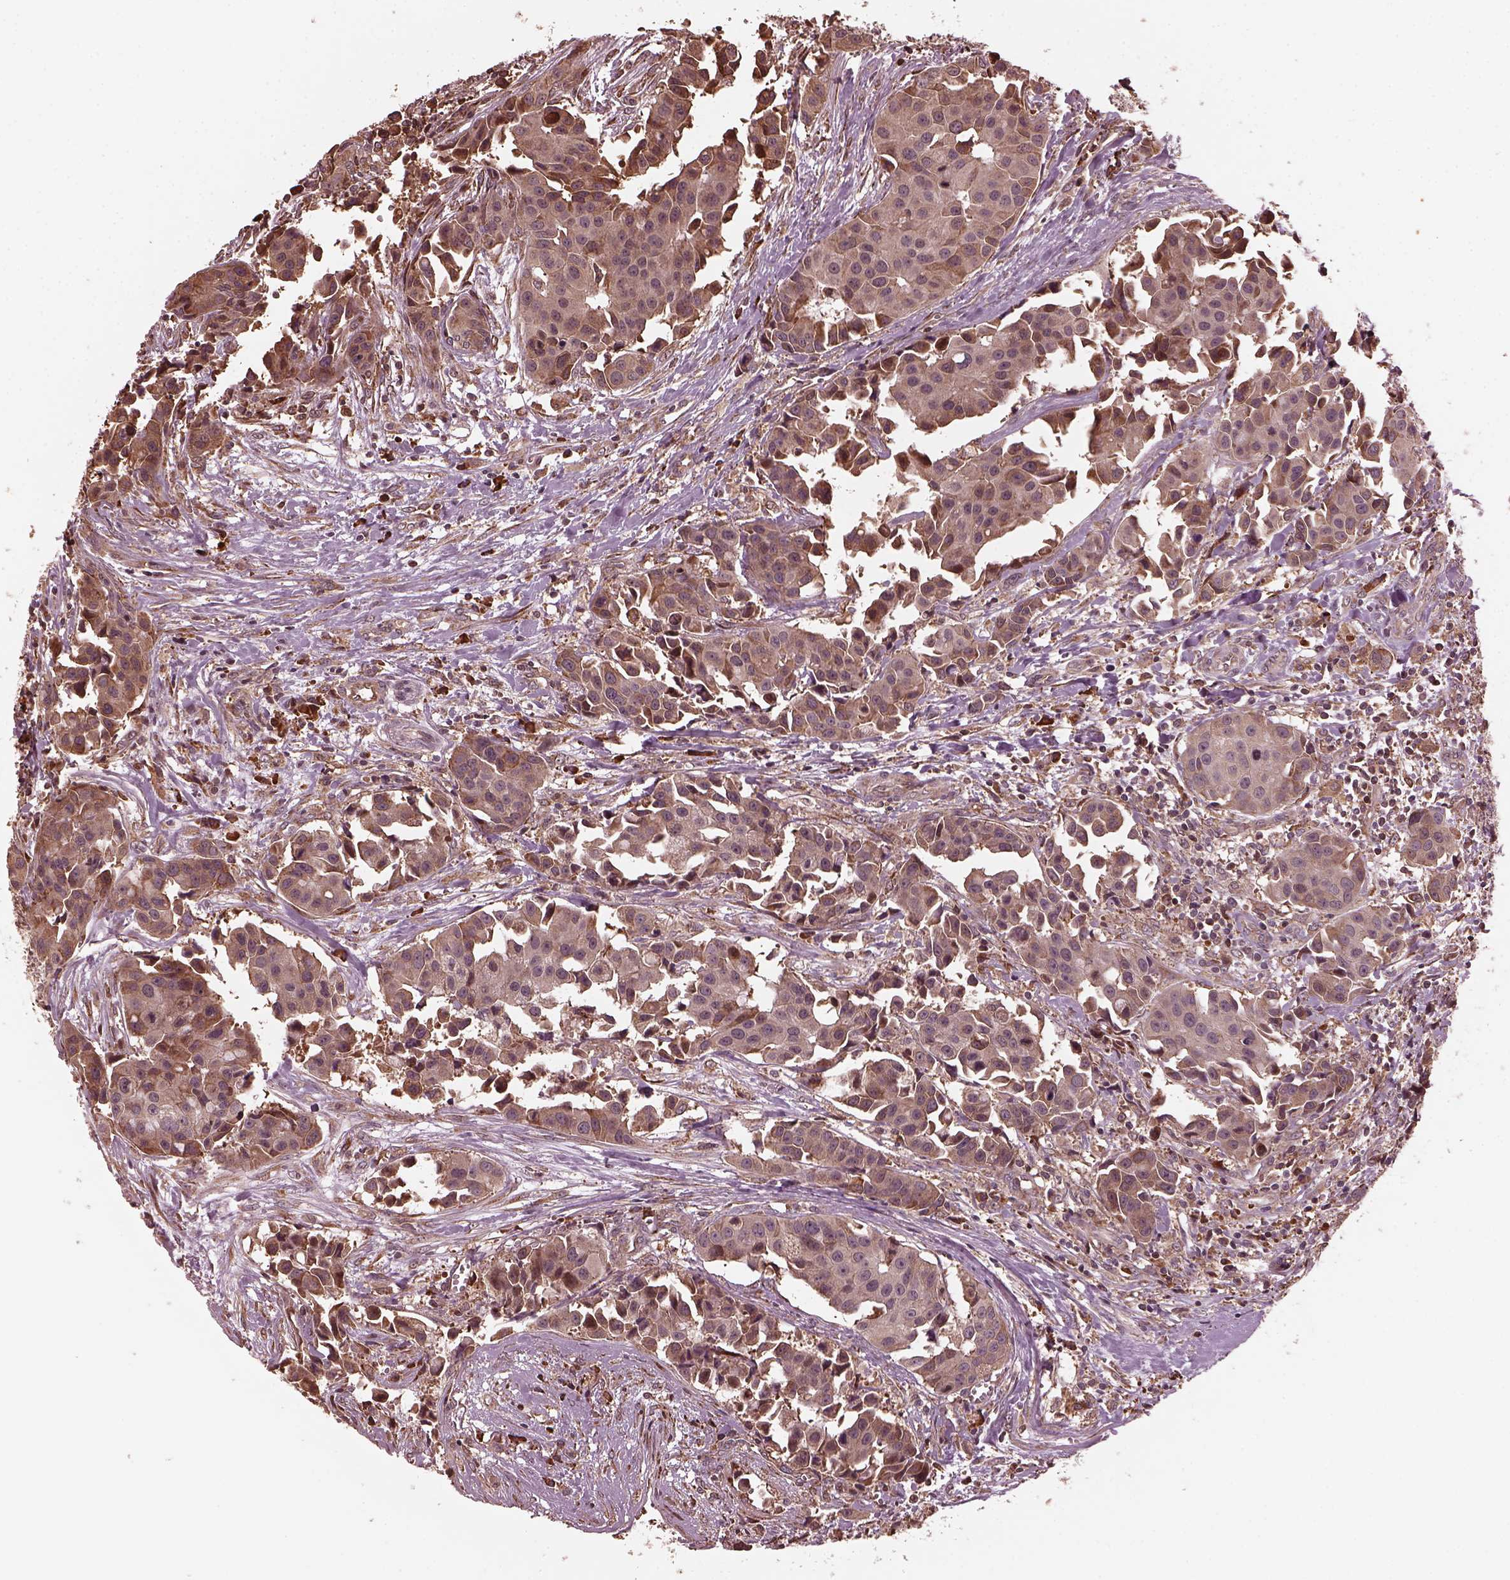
{"staining": {"intensity": "moderate", "quantity": "<25%", "location": "cytoplasmic/membranous"}, "tissue": "head and neck cancer", "cell_type": "Tumor cells", "image_type": "cancer", "snomed": [{"axis": "morphology", "description": "Adenocarcinoma, NOS"}, {"axis": "topography", "description": "Head-Neck"}], "caption": "Head and neck cancer stained with a brown dye reveals moderate cytoplasmic/membranous positive expression in about <25% of tumor cells.", "gene": "ZNF292", "patient": {"sex": "male", "age": 76}}